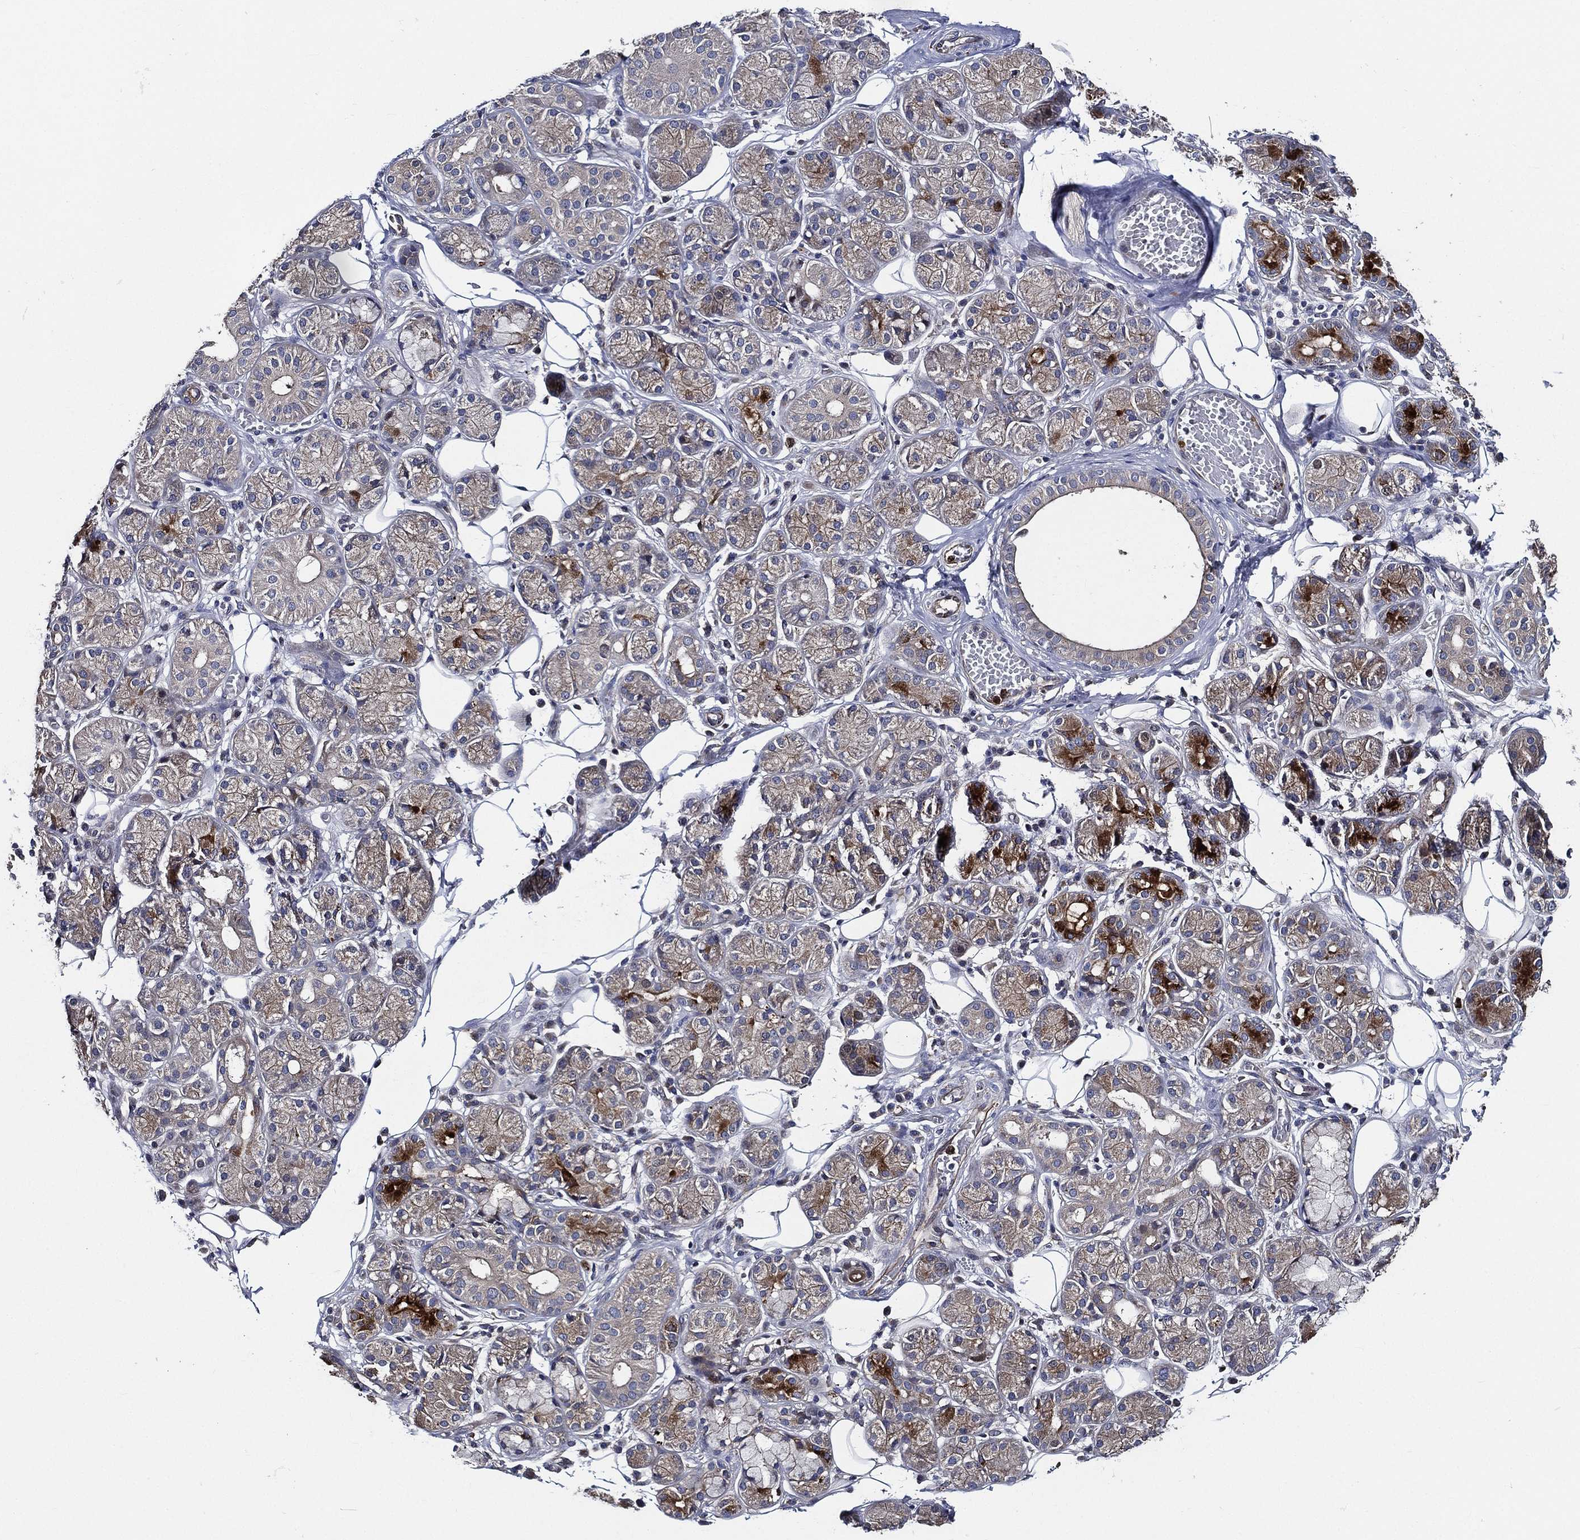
{"staining": {"intensity": "strong", "quantity": "<25%", "location": "cytoplasmic/membranous"}, "tissue": "salivary gland", "cell_type": "Glandular cells", "image_type": "normal", "snomed": [{"axis": "morphology", "description": "Normal tissue, NOS"}, {"axis": "topography", "description": "Salivary gland"}, {"axis": "topography", "description": "Peripheral nerve tissue"}], "caption": "Immunohistochemistry (IHC) (DAB (3,3'-diaminobenzidine)) staining of normal human salivary gland displays strong cytoplasmic/membranous protein expression in about <25% of glandular cells. Immunohistochemistry (IHC) stains the protein in brown and the nuclei are stained blue.", "gene": "KIF20B", "patient": {"sex": "male", "age": 71}}